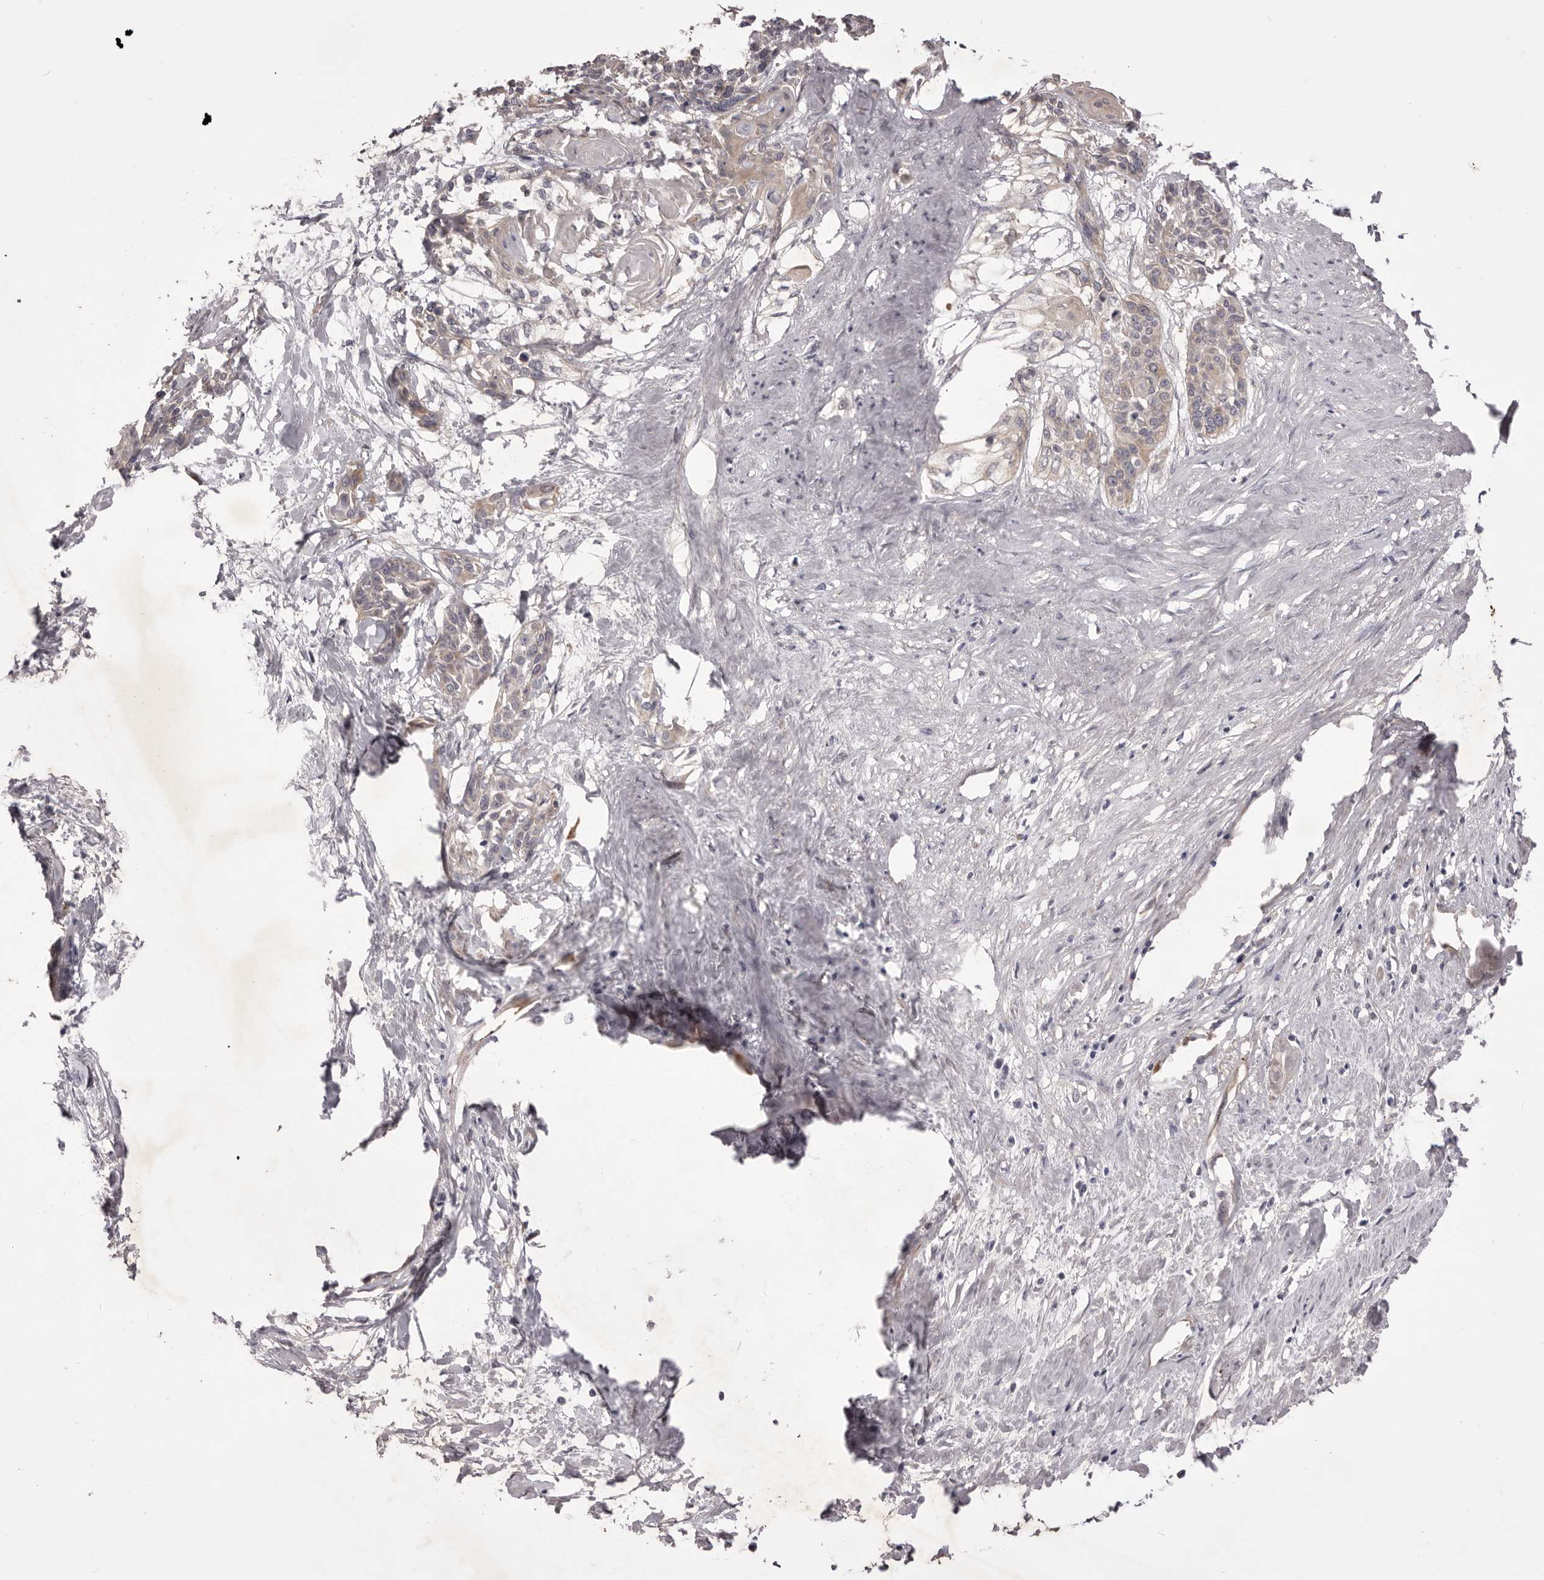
{"staining": {"intensity": "weak", "quantity": "<25%", "location": "cytoplasmic/membranous,nuclear"}, "tissue": "cervical cancer", "cell_type": "Tumor cells", "image_type": "cancer", "snomed": [{"axis": "morphology", "description": "Squamous cell carcinoma, NOS"}, {"axis": "topography", "description": "Cervix"}], "caption": "DAB (3,3'-diaminobenzidine) immunohistochemical staining of cervical squamous cell carcinoma exhibits no significant expression in tumor cells.", "gene": "PNRC1", "patient": {"sex": "female", "age": 57}}